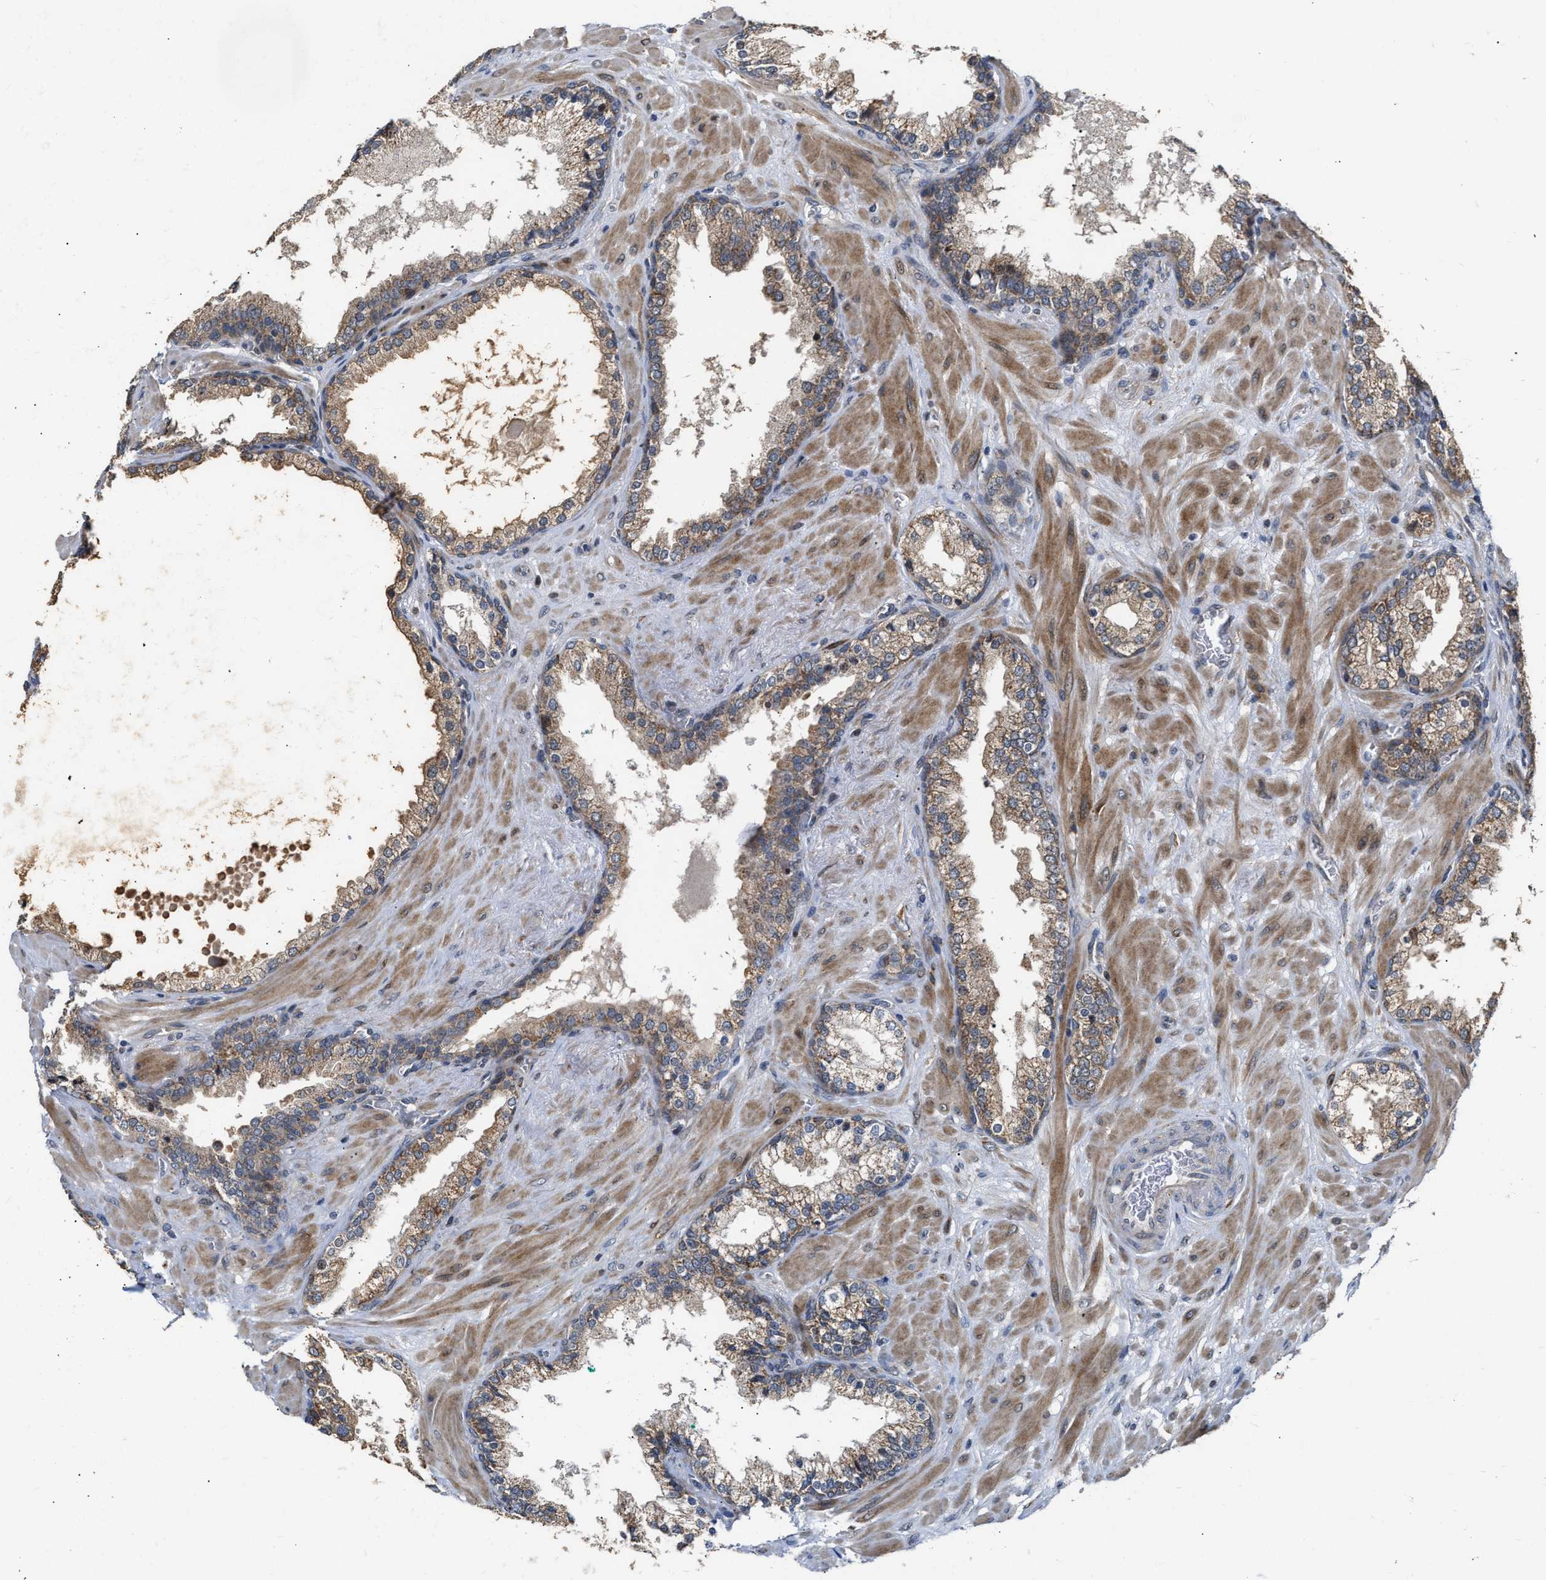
{"staining": {"intensity": "moderate", "quantity": ">75%", "location": "cytoplasmic/membranous"}, "tissue": "prostate cancer", "cell_type": "Tumor cells", "image_type": "cancer", "snomed": [{"axis": "morphology", "description": "Adenocarcinoma, Low grade"}, {"axis": "topography", "description": "Prostate"}], "caption": "DAB immunohistochemical staining of human prostate cancer exhibits moderate cytoplasmic/membranous protein positivity in approximately >75% of tumor cells.", "gene": "DEPTOR", "patient": {"sex": "male", "age": 63}}